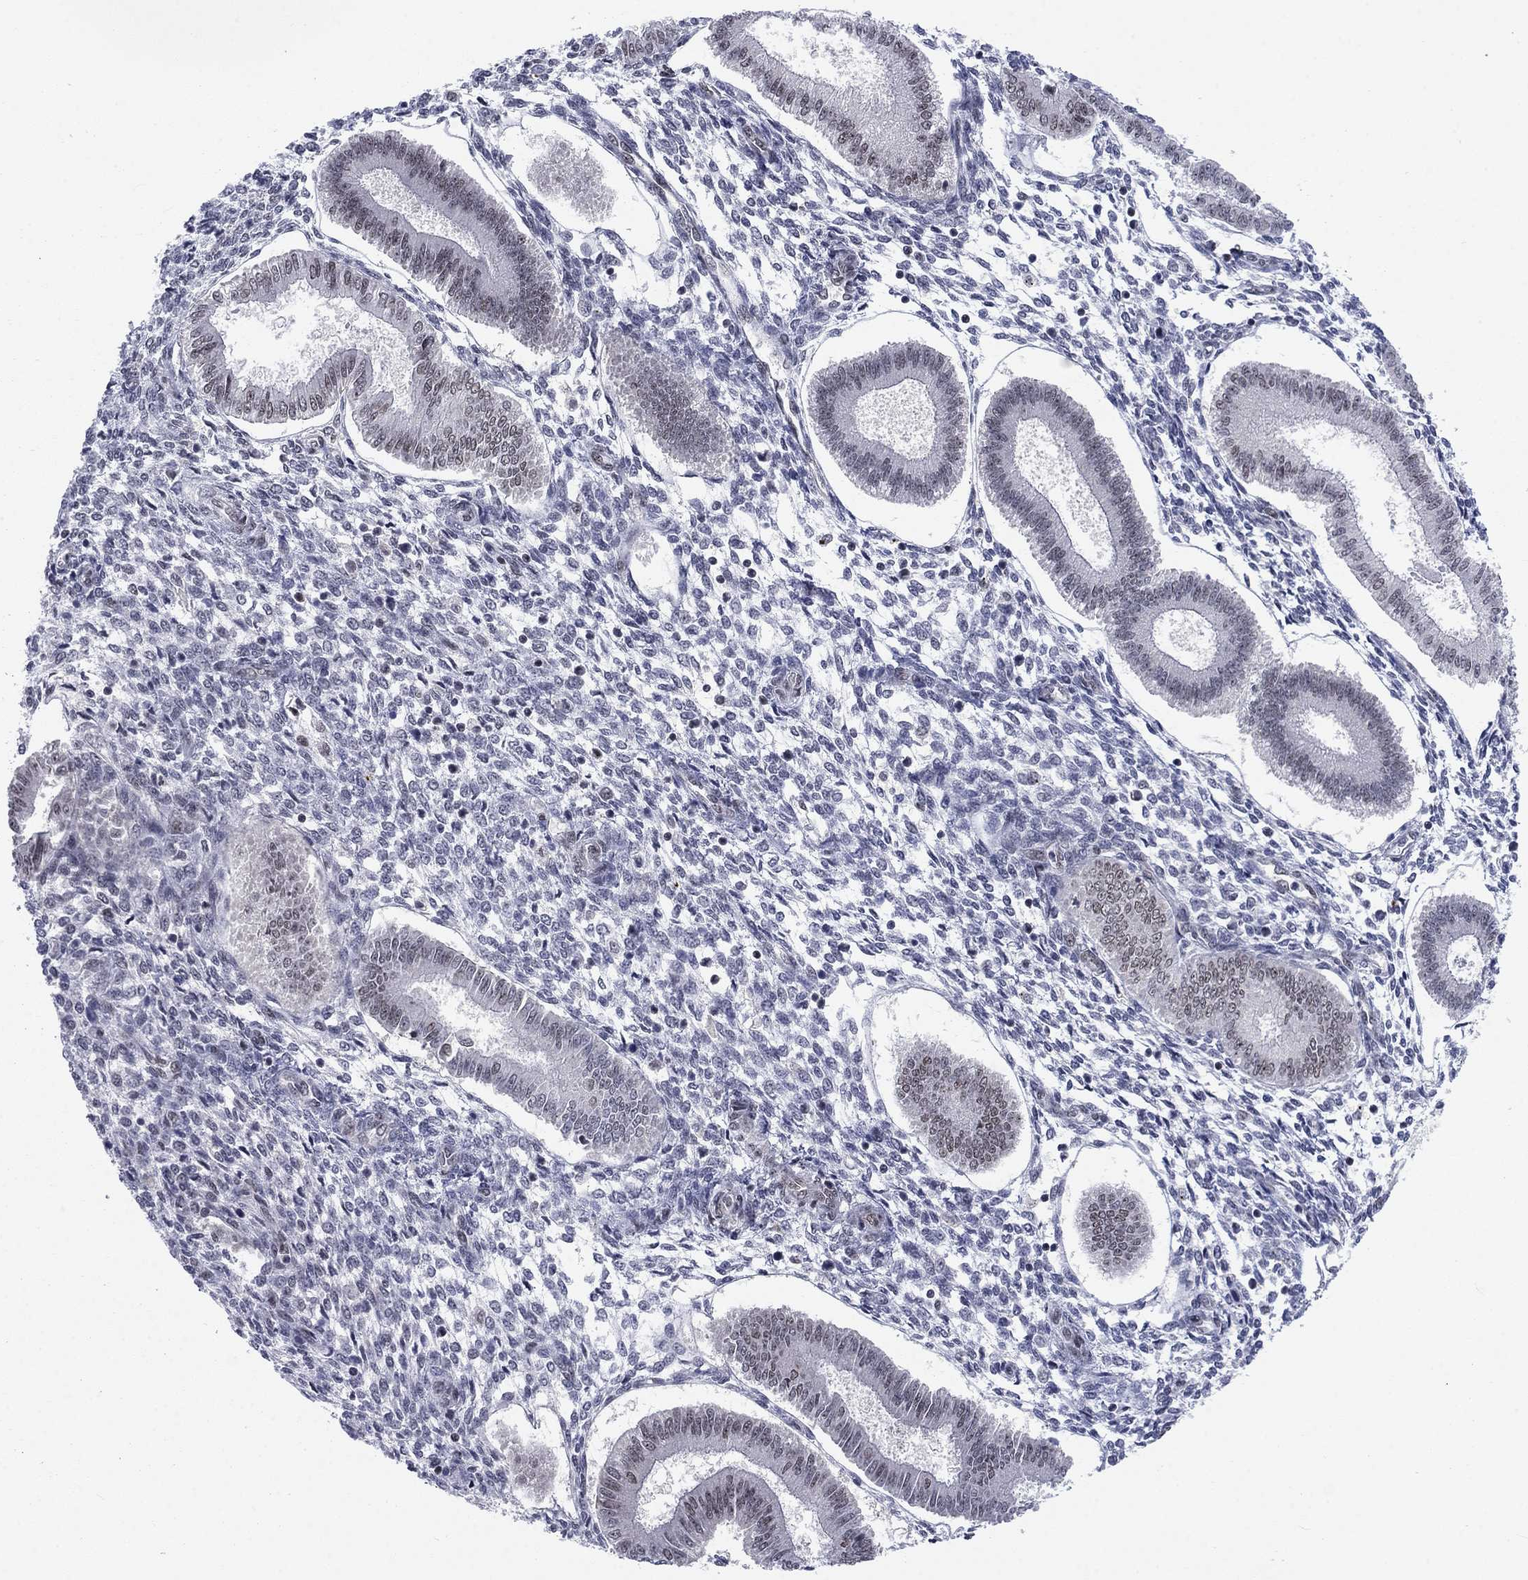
{"staining": {"intensity": "moderate", "quantity": "25%-75%", "location": "nuclear"}, "tissue": "endometrium", "cell_type": "Cells in endometrial stroma", "image_type": "normal", "snomed": [{"axis": "morphology", "description": "Normal tissue, NOS"}, {"axis": "topography", "description": "Endometrium"}], "caption": "DAB immunohistochemical staining of unremarkable human endometrium displays moderate nuclear protein expression in approximately 25%-75% of cells in endometrial stroma.", "gene": "FYTTD1", "patient": {"sex": "female", "age": 43}}